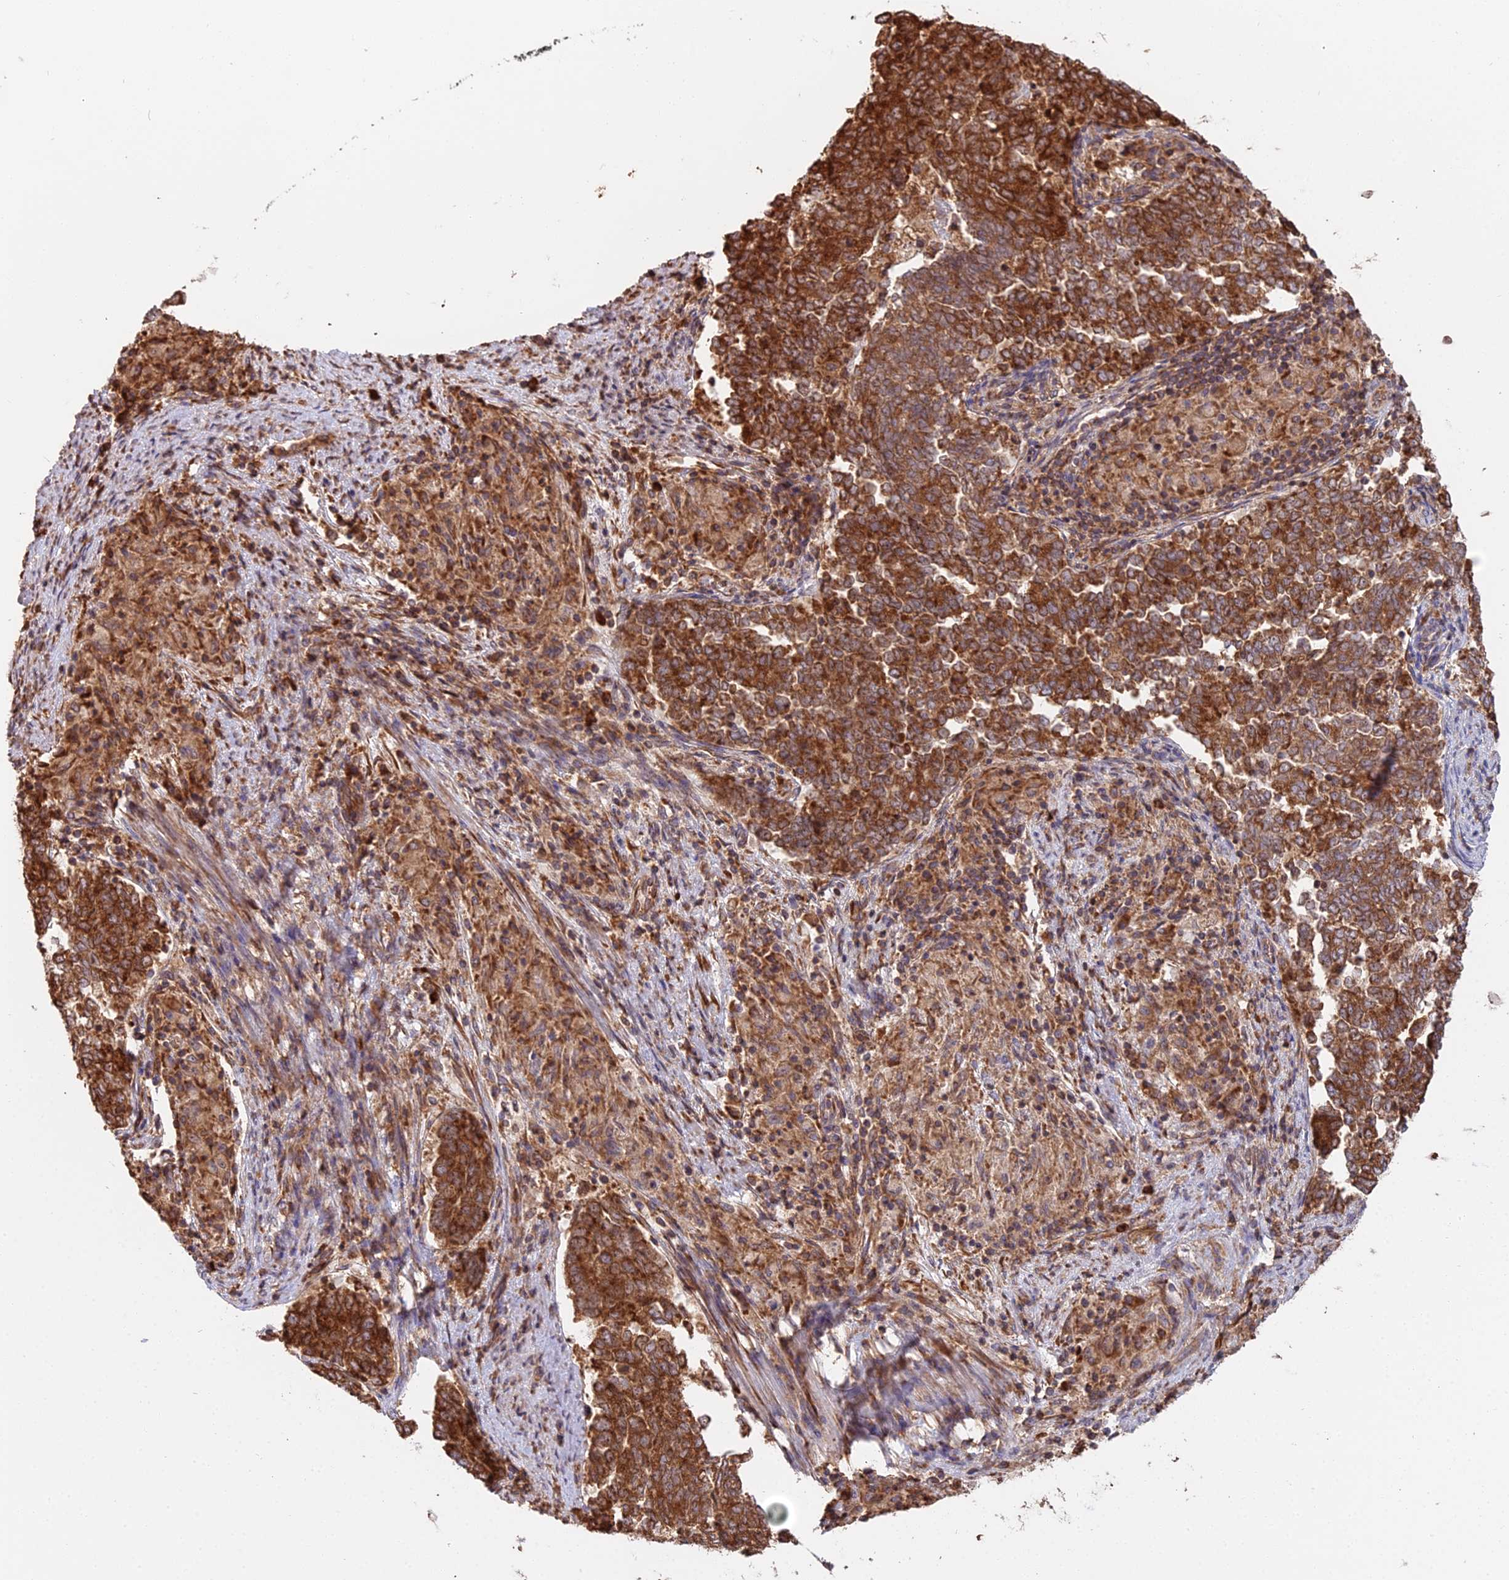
{"staining": {"intensity": "strong", "quantity": ">75%", "location": "cytoplasmic/membranous"}, "tissue": "endometrial cancer", "cell_type": "Tumor cells", "image_type": "cancer", "snomed": [{"axis": "morphology", "description": "Adenocarcinoma, NOS"}, {"axis": "topography", "description": "Endometrium"}], "caption": "The micrograph displays immunohistochemical staining of endometrial cancer (adenocarcinoma). There is strong cytoplasmic/membranous expression is appreciated in about >75% of tumor cells.", "gene": "RPL26", "patient": {"sex": "female", "age": 80}}